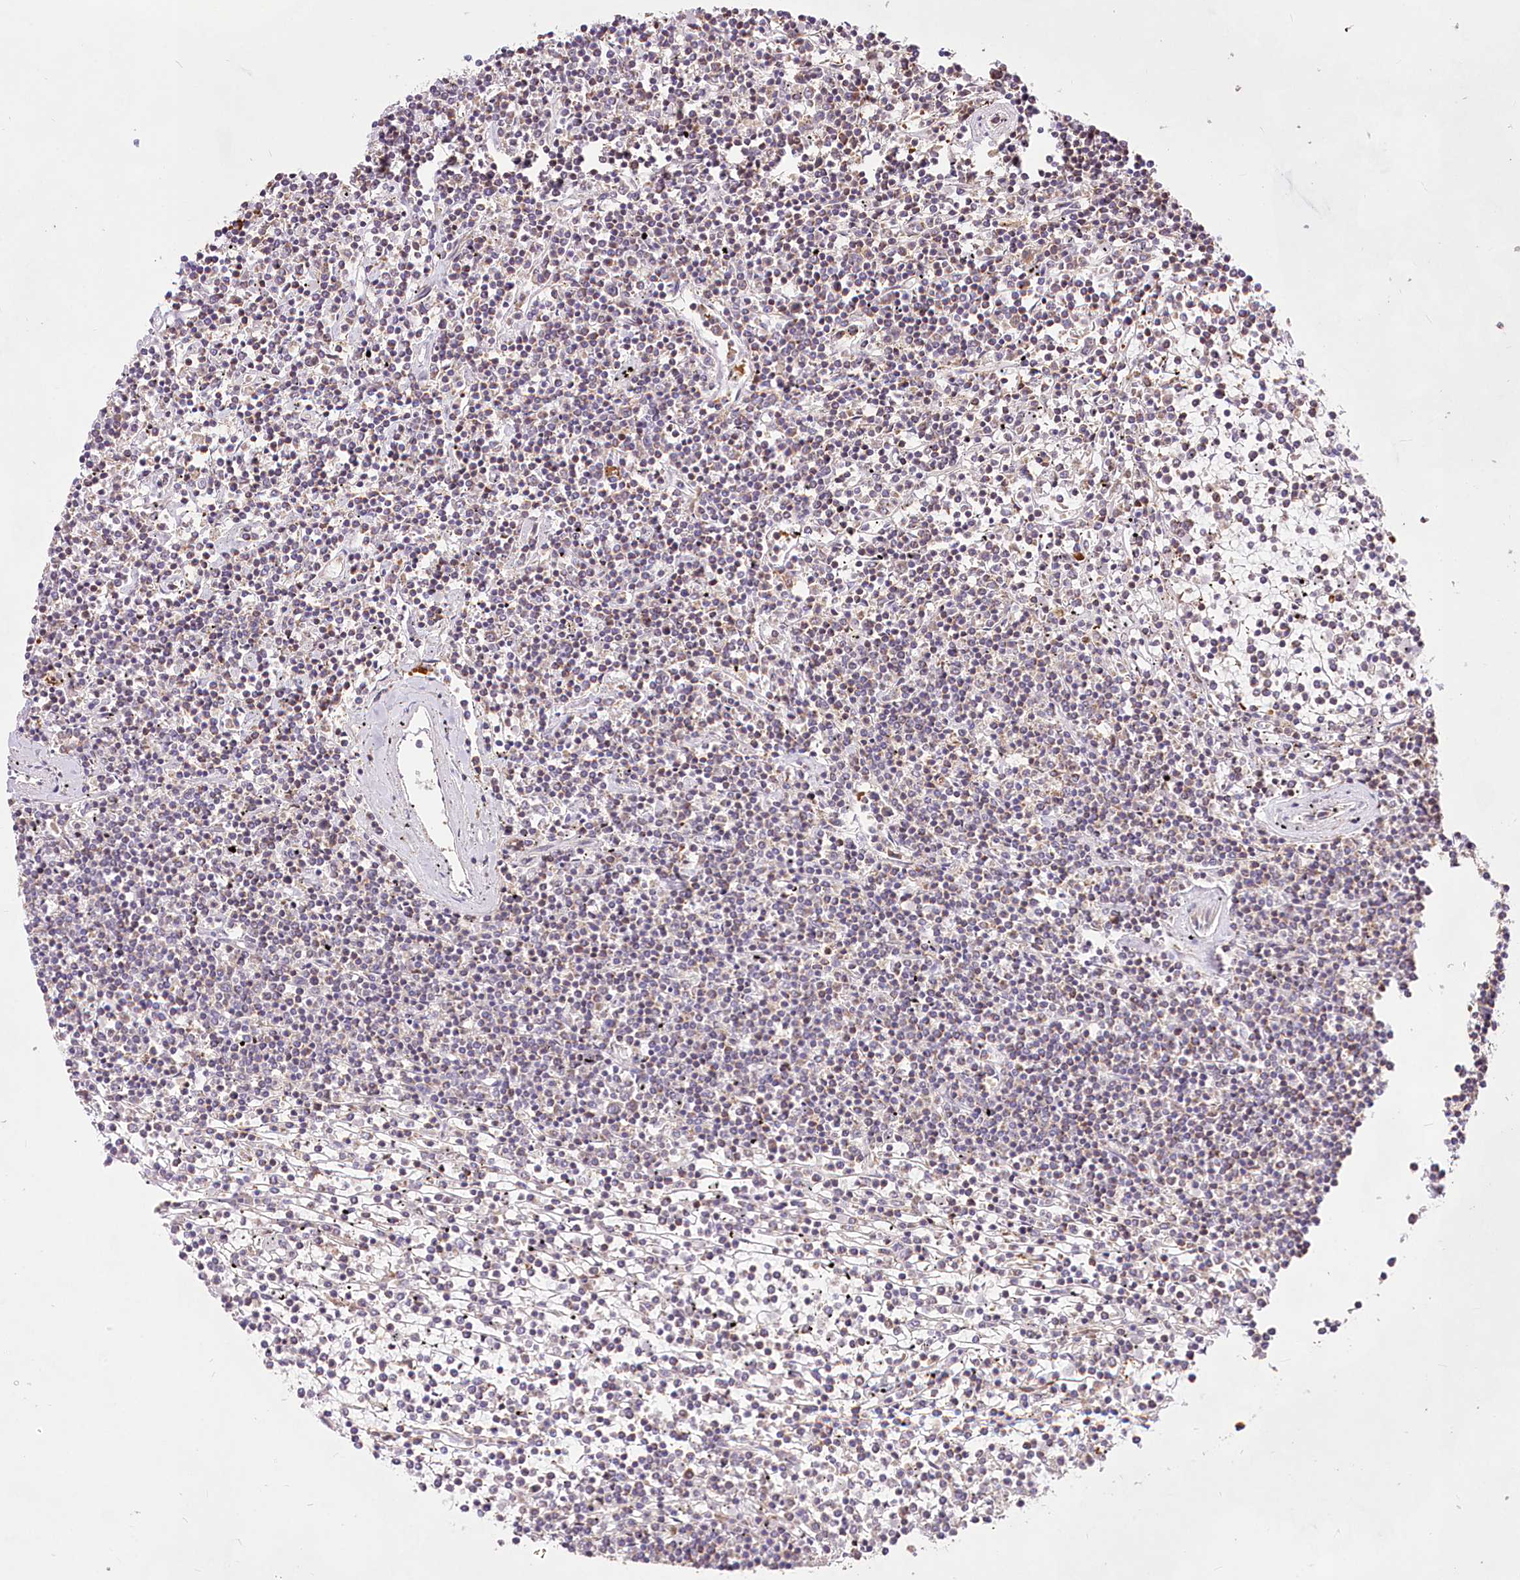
{"staining": {"intensity": "negative", "quantity": "none", "location": "none"}, "tissue": "lymphoma", "cell_type": "Tumor cells", "image_type": "cancer", "snomed": [{"axis": "morphology", "description": "Malignant lymphoma, non-Hodgkin's type, Low grade"}, {"axis": "topography", "description": "Spleen"}], "caption": "The immunohistochemistry (IHC) photomicrograph has no significant positivity in tumor cells of low-grade malignant lymphoma, non-Hodgkin's type tissue. The staining was performed using DAB to visualize the protein expression in brown, while the nuclei were stained in blue with hematoxylin (Magnification: 20x).", "gene": "TASOR2", "patient": {"sex": "female", "age": 19}}